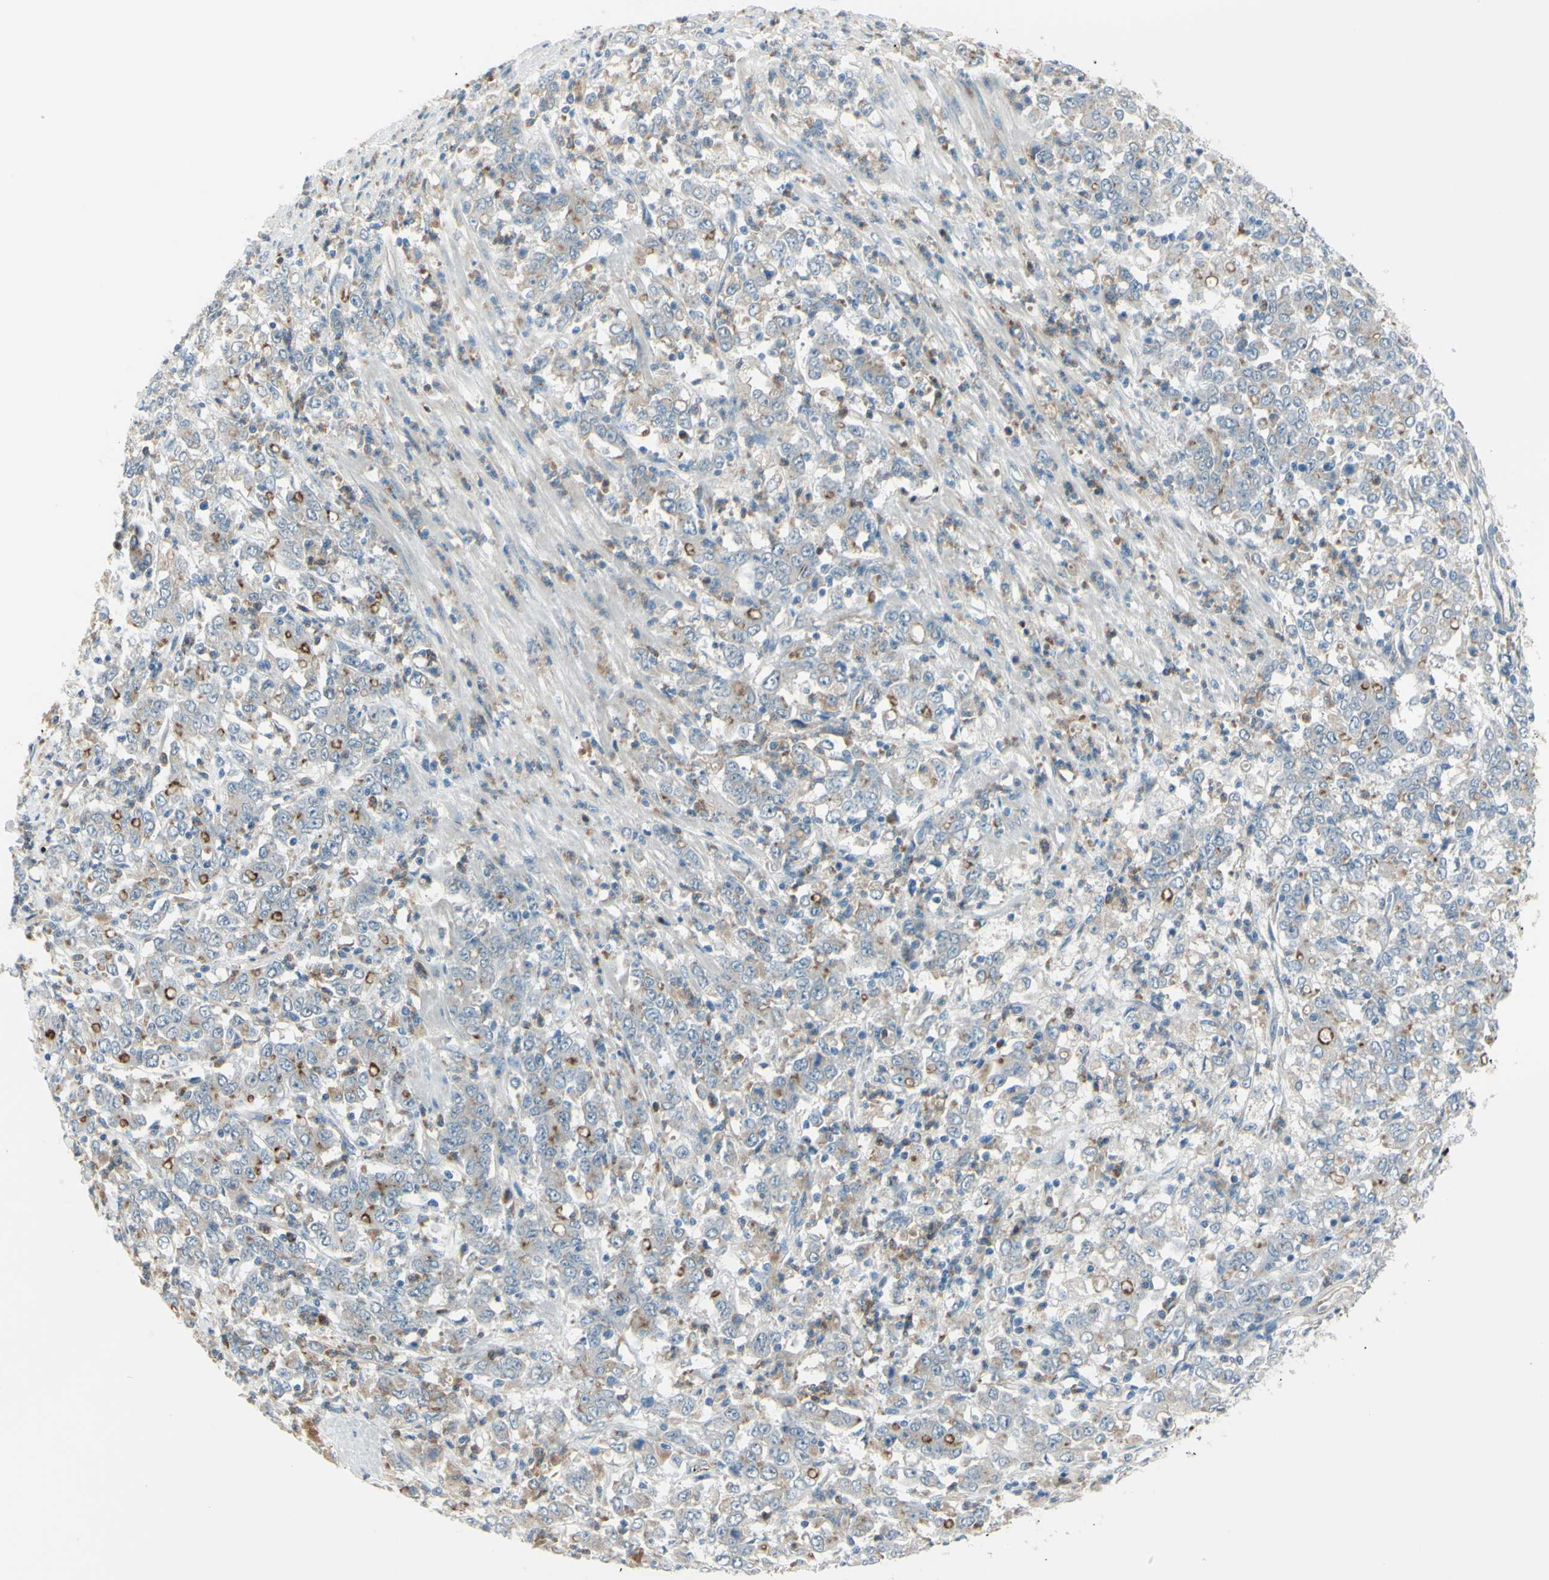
{"staining": {"intensity": "weak", "quantity": "25%-75%", "location": "cytoplasmic/membranous"}, "tissue": "stomach cancer", "cell_type": "Tumor cells", "image_type": "cancer", "snomed": [{"axis": "morphology", "description": "Adenocarcinoma, NOS"}, {"axis": "topography", "description": "Stomach, lower"}], "caption": "Protein expression analysis of human adenocarcinoma (stomach) reveals weak cytoplasmic/membranous expression in approximately 25%-75% of tumor cells.", "gene": "LMTK2", "patient": {"sex": "female", "age": 71}}